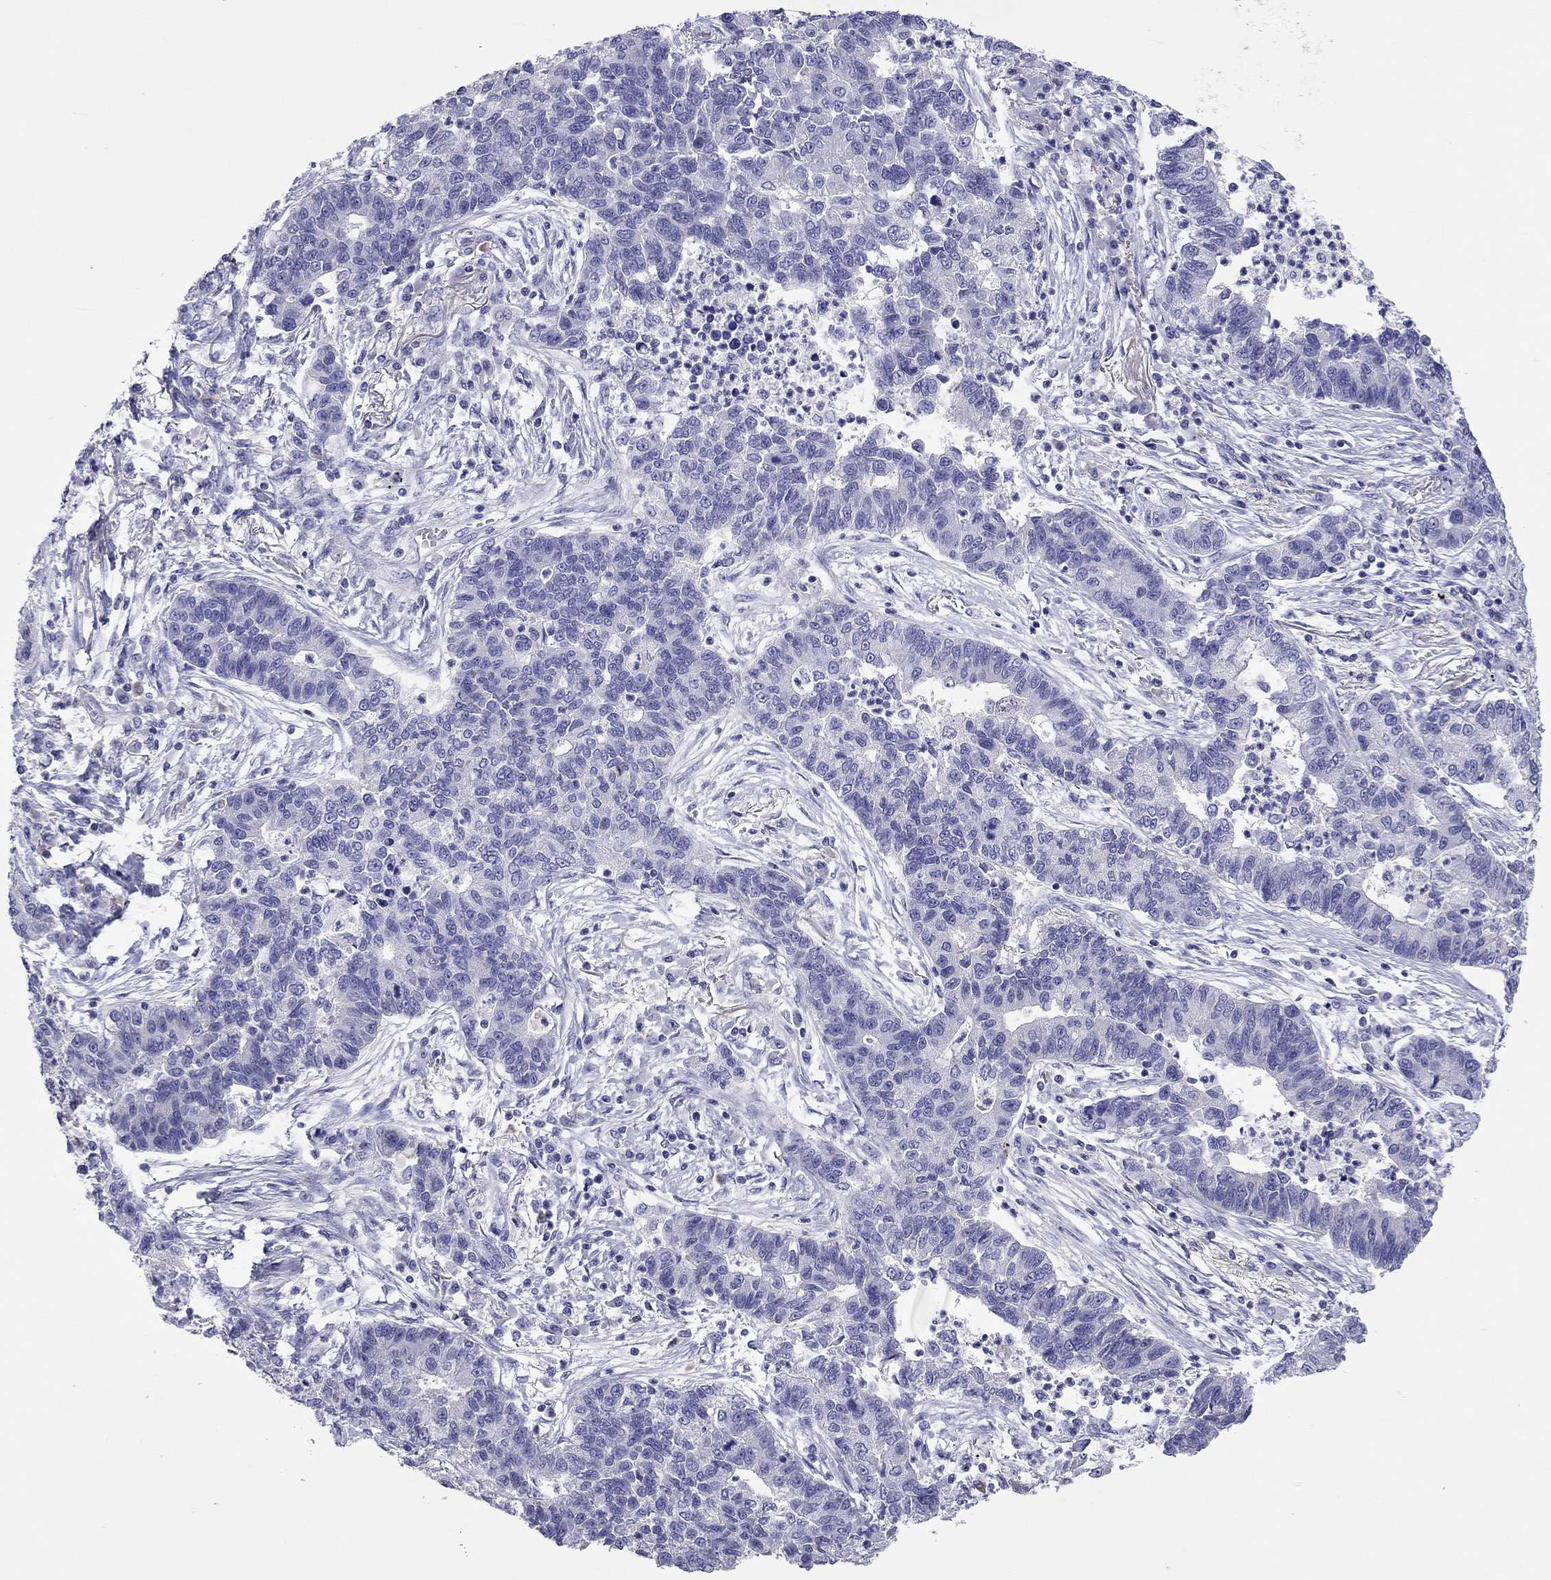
{"staining": {"intensity": "negative", "quantity": "none", "location": "none"}, "tissue": "lung cancer", "cell_type": "Tumor cells", "image_type": "cancer", "snomed": [{"axis": "morphology", "description": "Adenocarcinoma, NOS"}, {"axis": "topography", "description": "Lung"}], "caption": "This is a image of immunohistochemistry staining of lung cancer (adenocarcinoma), which shows no positivity in tumor cells.", "gene": "CALHM1", "patient": {"sex": "female", "age": 57}}